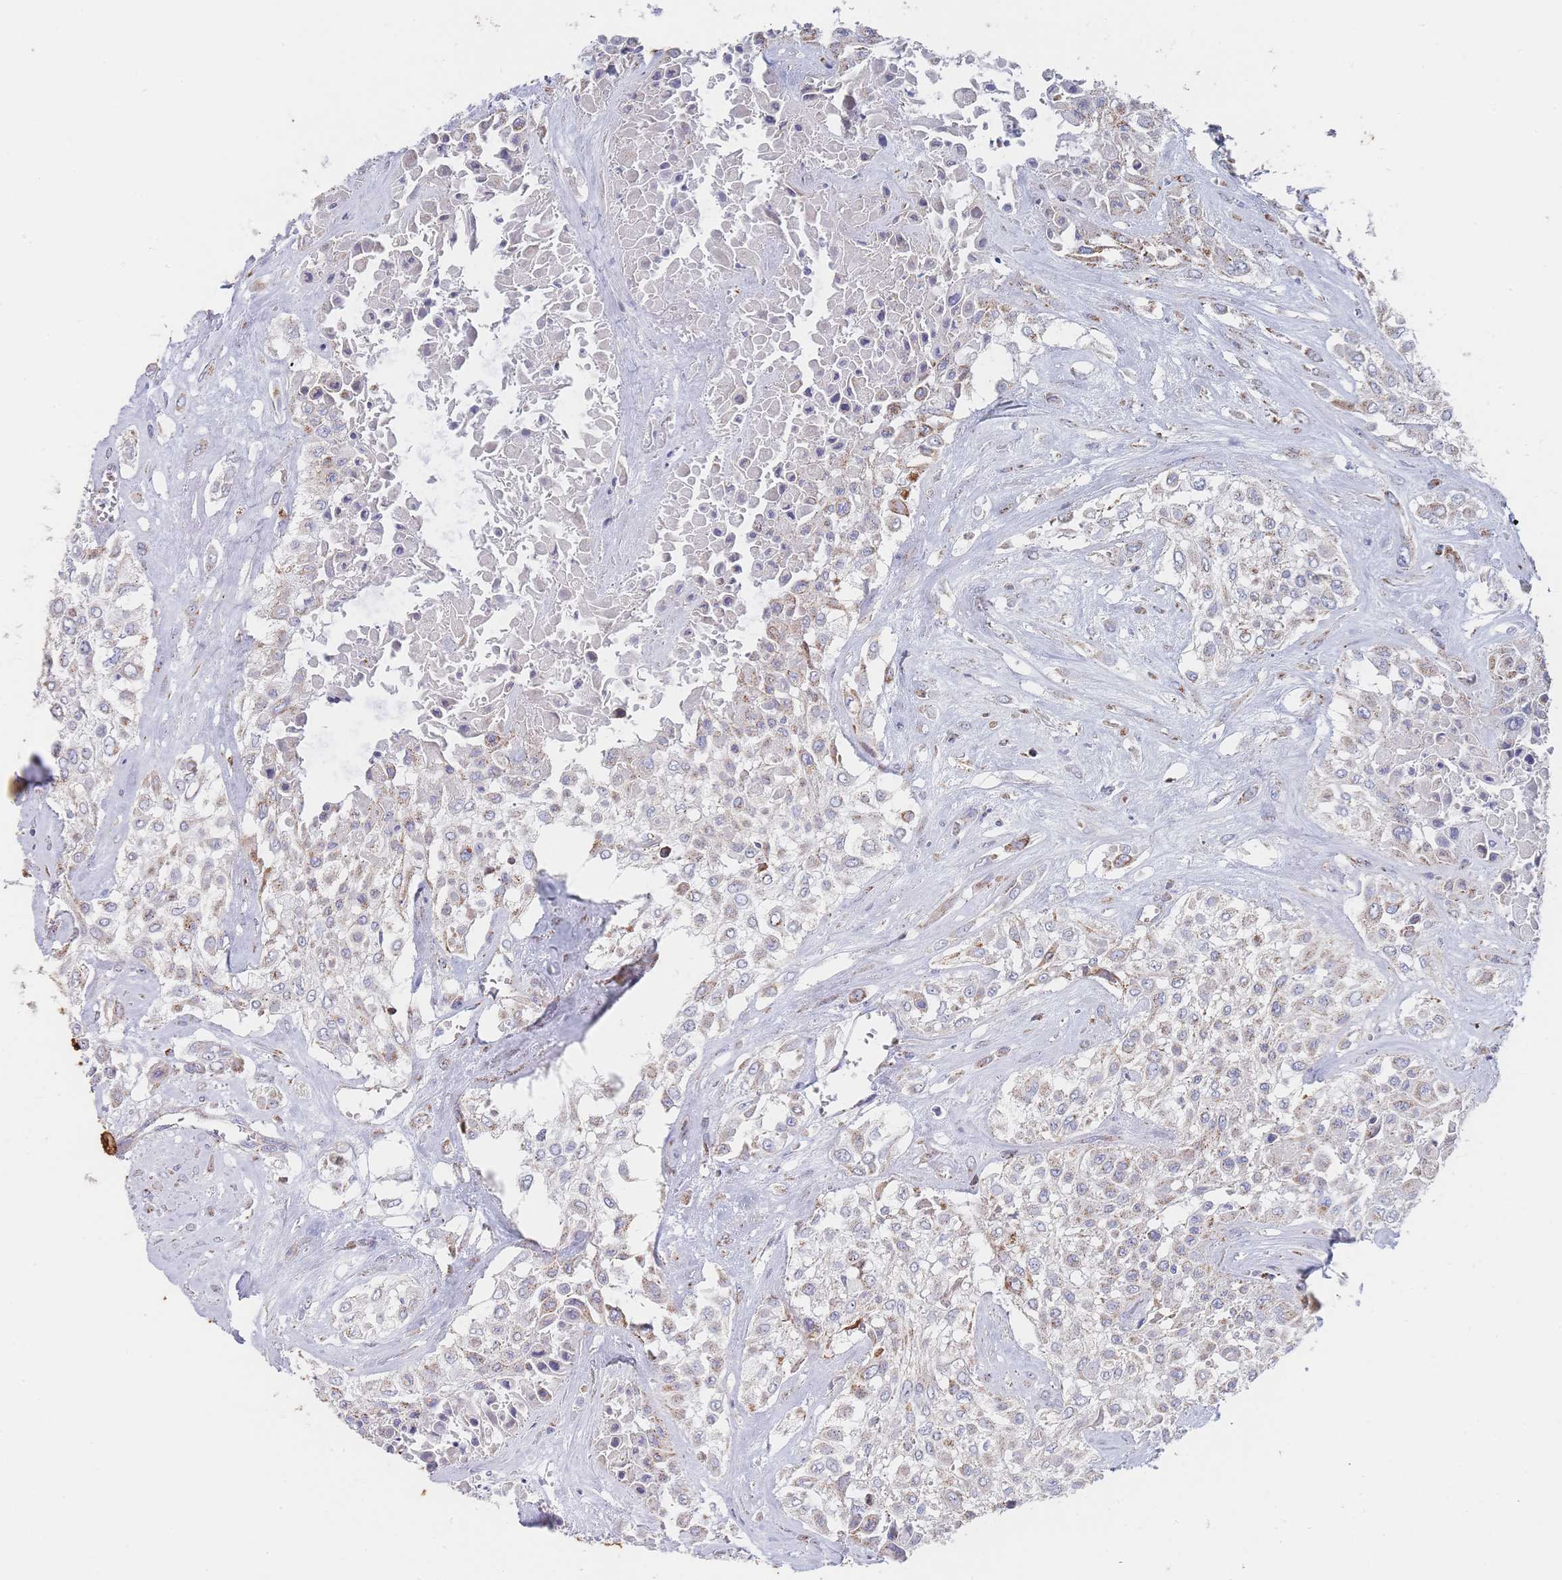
{"staining": {"intensity": "moderate", "quantity": "<25%", "location": "cytoplasmic/membranous"}, "tissue": "urothelial cancer", "cell_type": "Tumor cells", "image_type": "cancer", "snomed": [{"axis": "morphology", "description": "Urothelial carcinoma, High grade"}, {"axis": "topography", "description": "Urinary bladder"}], "caption": "Protein positivity by IHC exhibits moderate cytoplasmic/membranous expression in about <25% of tumor cells in urothelial cancer. Nuclei are stained in blue.", "gene": "IKZF4", "patient": {"sex": "male", "age": 67}}